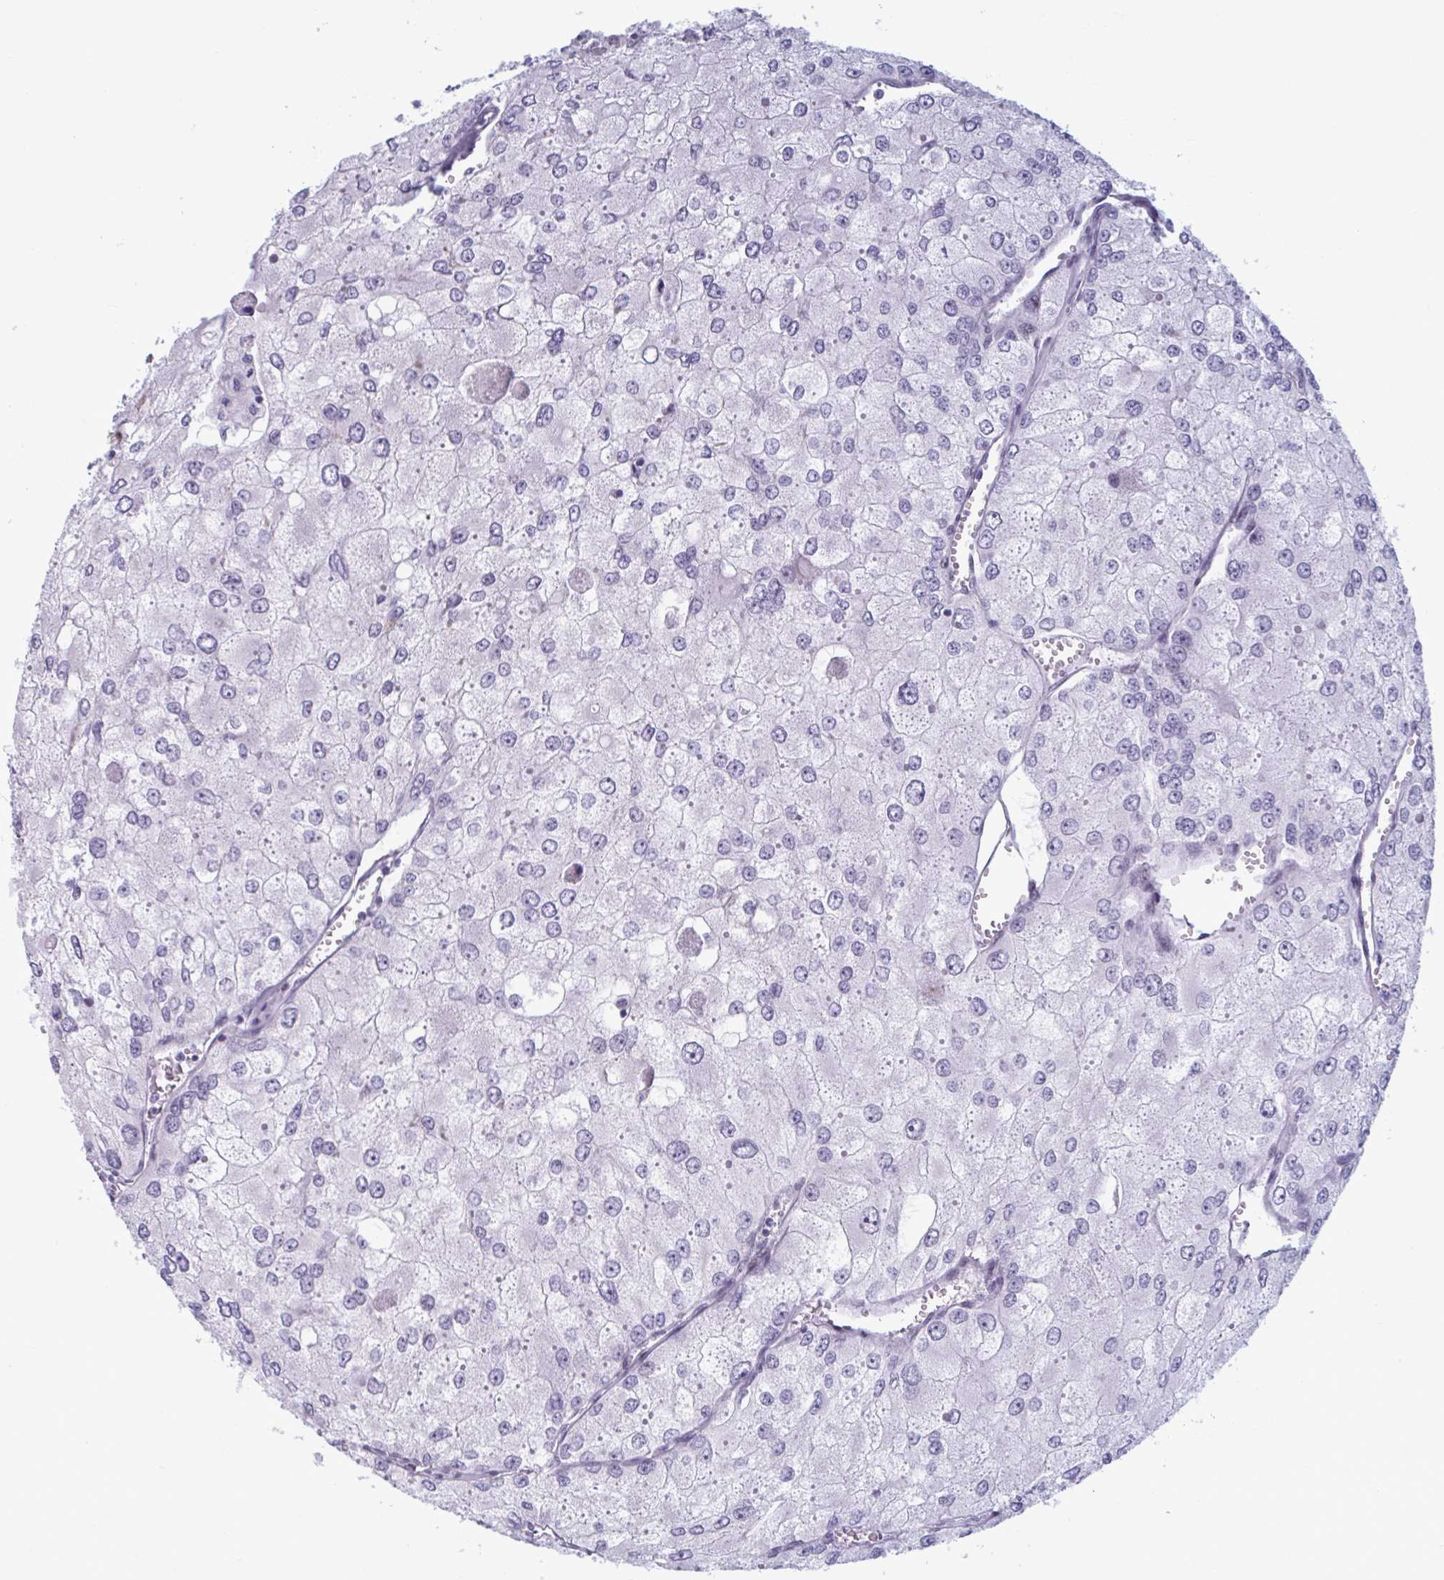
{"staining": {"intensity": "negative", "quantity": "none", "location": "none"}, "tissue": "renal cancer", "cell_type": "Tumor cells", "image_type": "cancer", "snomed": [{"axis": "morphology", "description": "Adenocarcinoma, NOS"}, {"axis": "topography", "description": "Kidney"}], "caption": "A histopathology image of human adenocarcinoma (renal) is negative for staining in tumor cells.", "gene": "MSMB", "patient": {"sex": "female", "age": 70}}